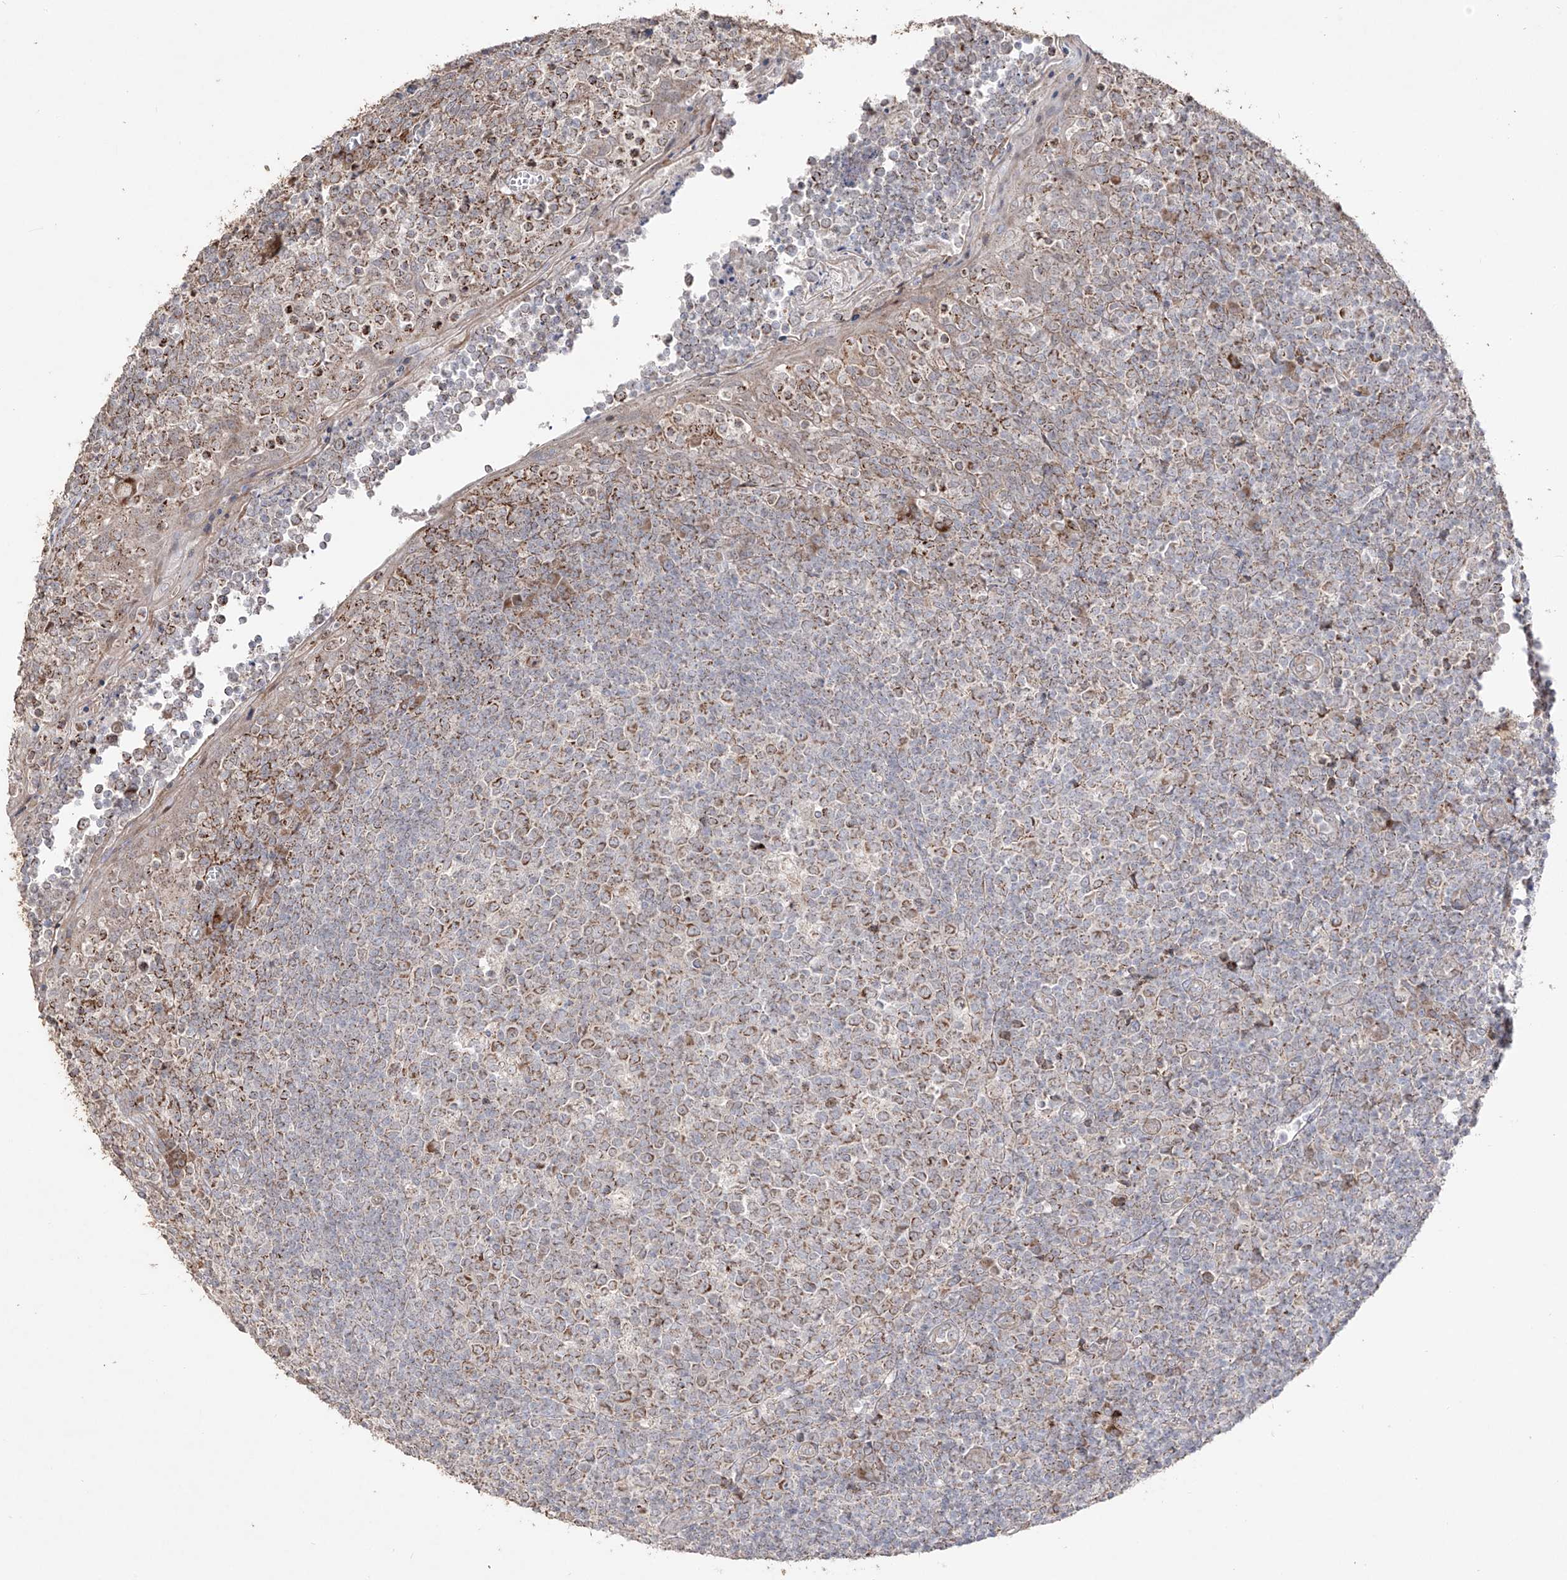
{"staining": {"intensity": "moderate", "quantity": "25%-75%", "location": "cytoplasmic/membranous"}, "tissue": "tonsil", "cell_type": "Germinal center cells", "image_type": "normal", "snomed": [{"axis": "morphology", "description": "Normal tissue, NOS"}, {"axis": "topography", "description": "Tonsil"}], "caption": "Human tonsil stained for a protein (brown) demonstrates moderate cytoplasmic/membranous positive expression in approximately 25%-75% of germinal center cells.", "gene": "YKT6", "patient": {"sex": "female", "age": 19}}